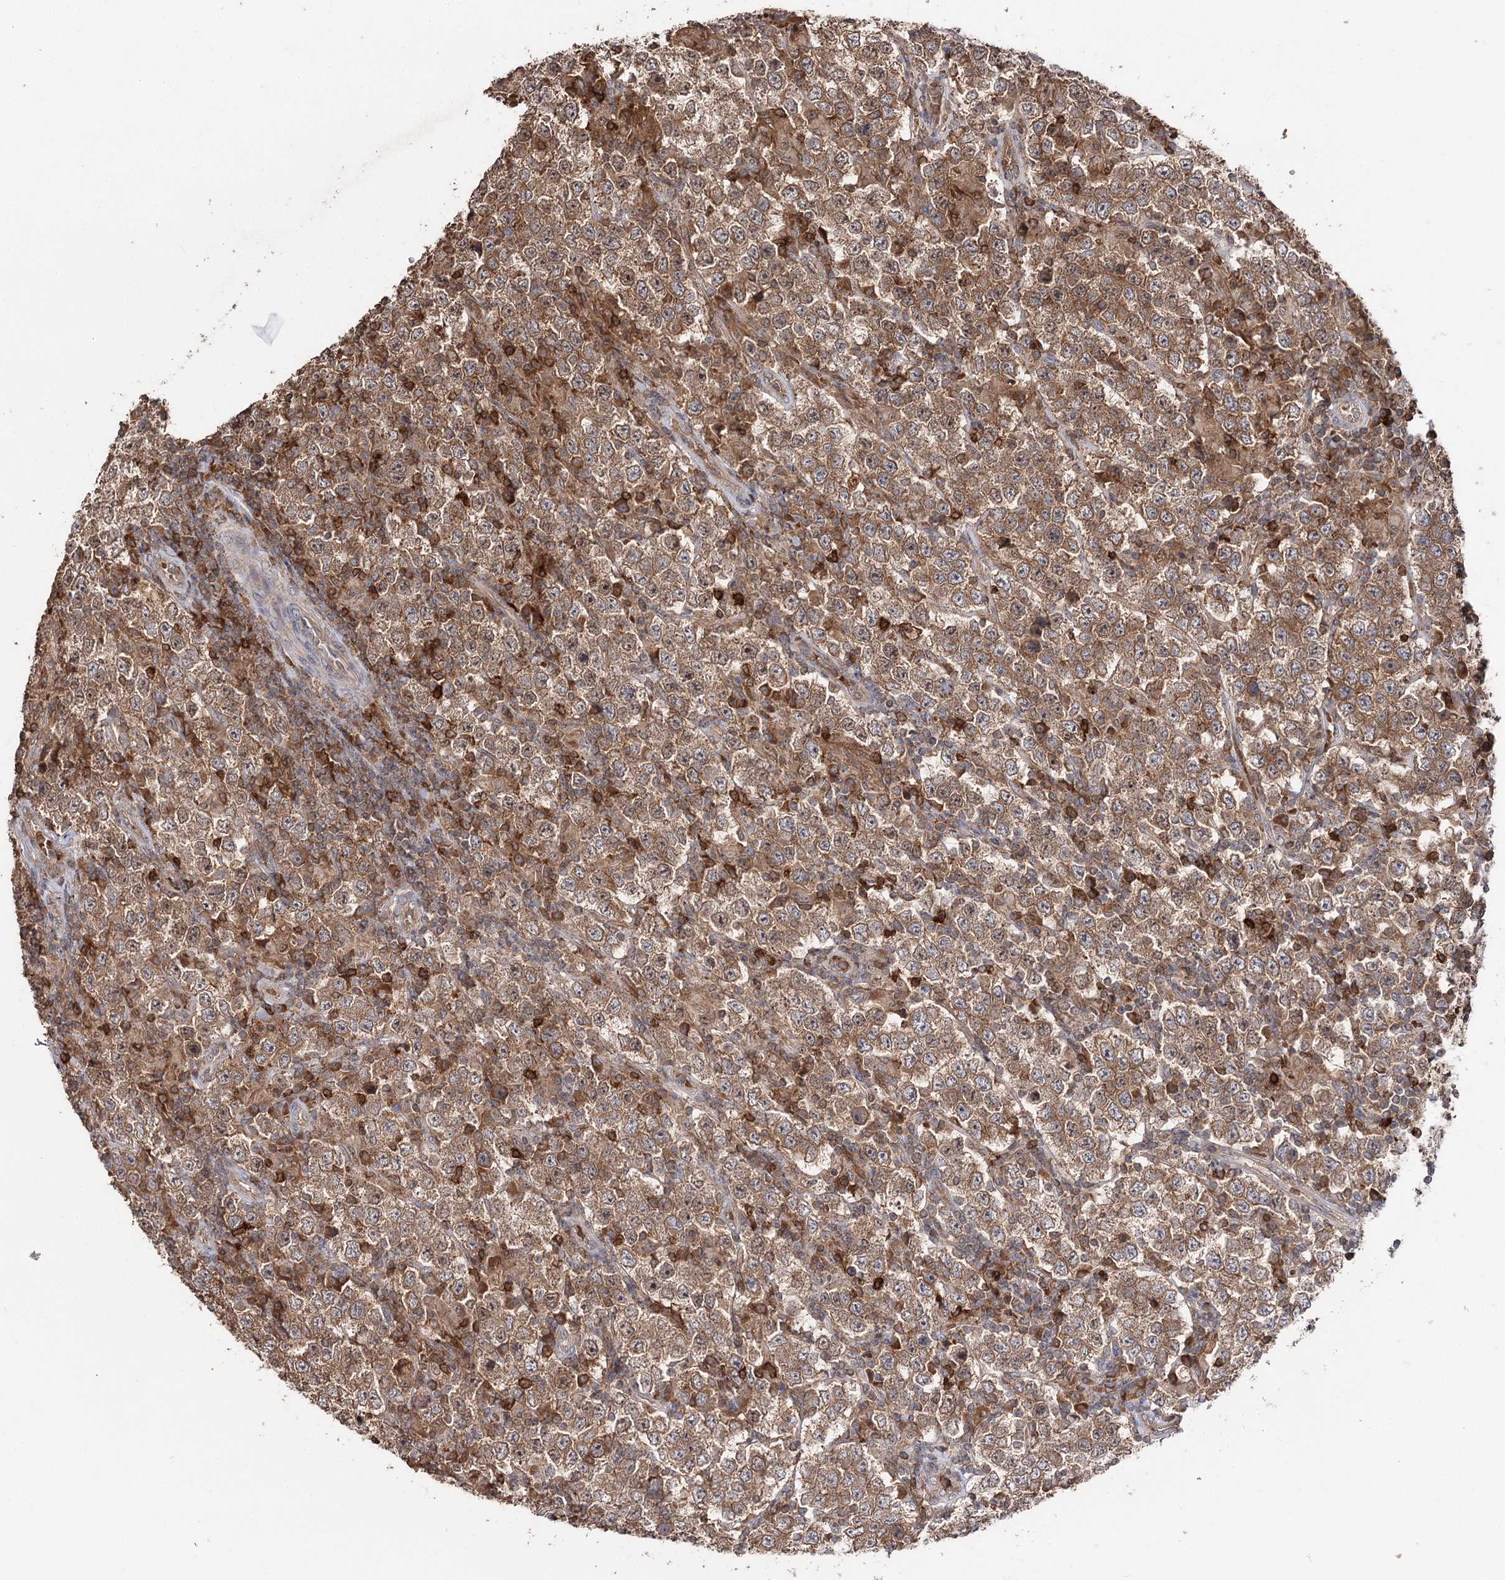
{"staining": {"intensity": "moderate", "quantity": ">75%", "location": "cytoplasmic/membranous"}, "tissue": "testis cancer", "cell_type": "Tumor cells", "image_type": "cancer", "snomed": [{"axis": "morphology", "description": "Normal tissue, NOS"}, {"axis": "morphology", "description": "Urothelial carcinoma, High grade"}, {"axis": "morphology", "description": "Seminoma, NOS"}, {"axis": "morphology", "description": "Carcinoma, Embryonal, NOS"}, {"axis": "topography", "description": "Urinary bladder"}, {"axis": "topography", "description": "Testis"}], "caption": "This photomicrograph displays immunohistochemistry (IHC) staining of human embryonal carcinoma (testis), with medium moderate cytoplasmic/membranous expression in about >75% of tumor cells.", "gene": "FAM53B", "patient": {"sex": "male", "age": 41}}